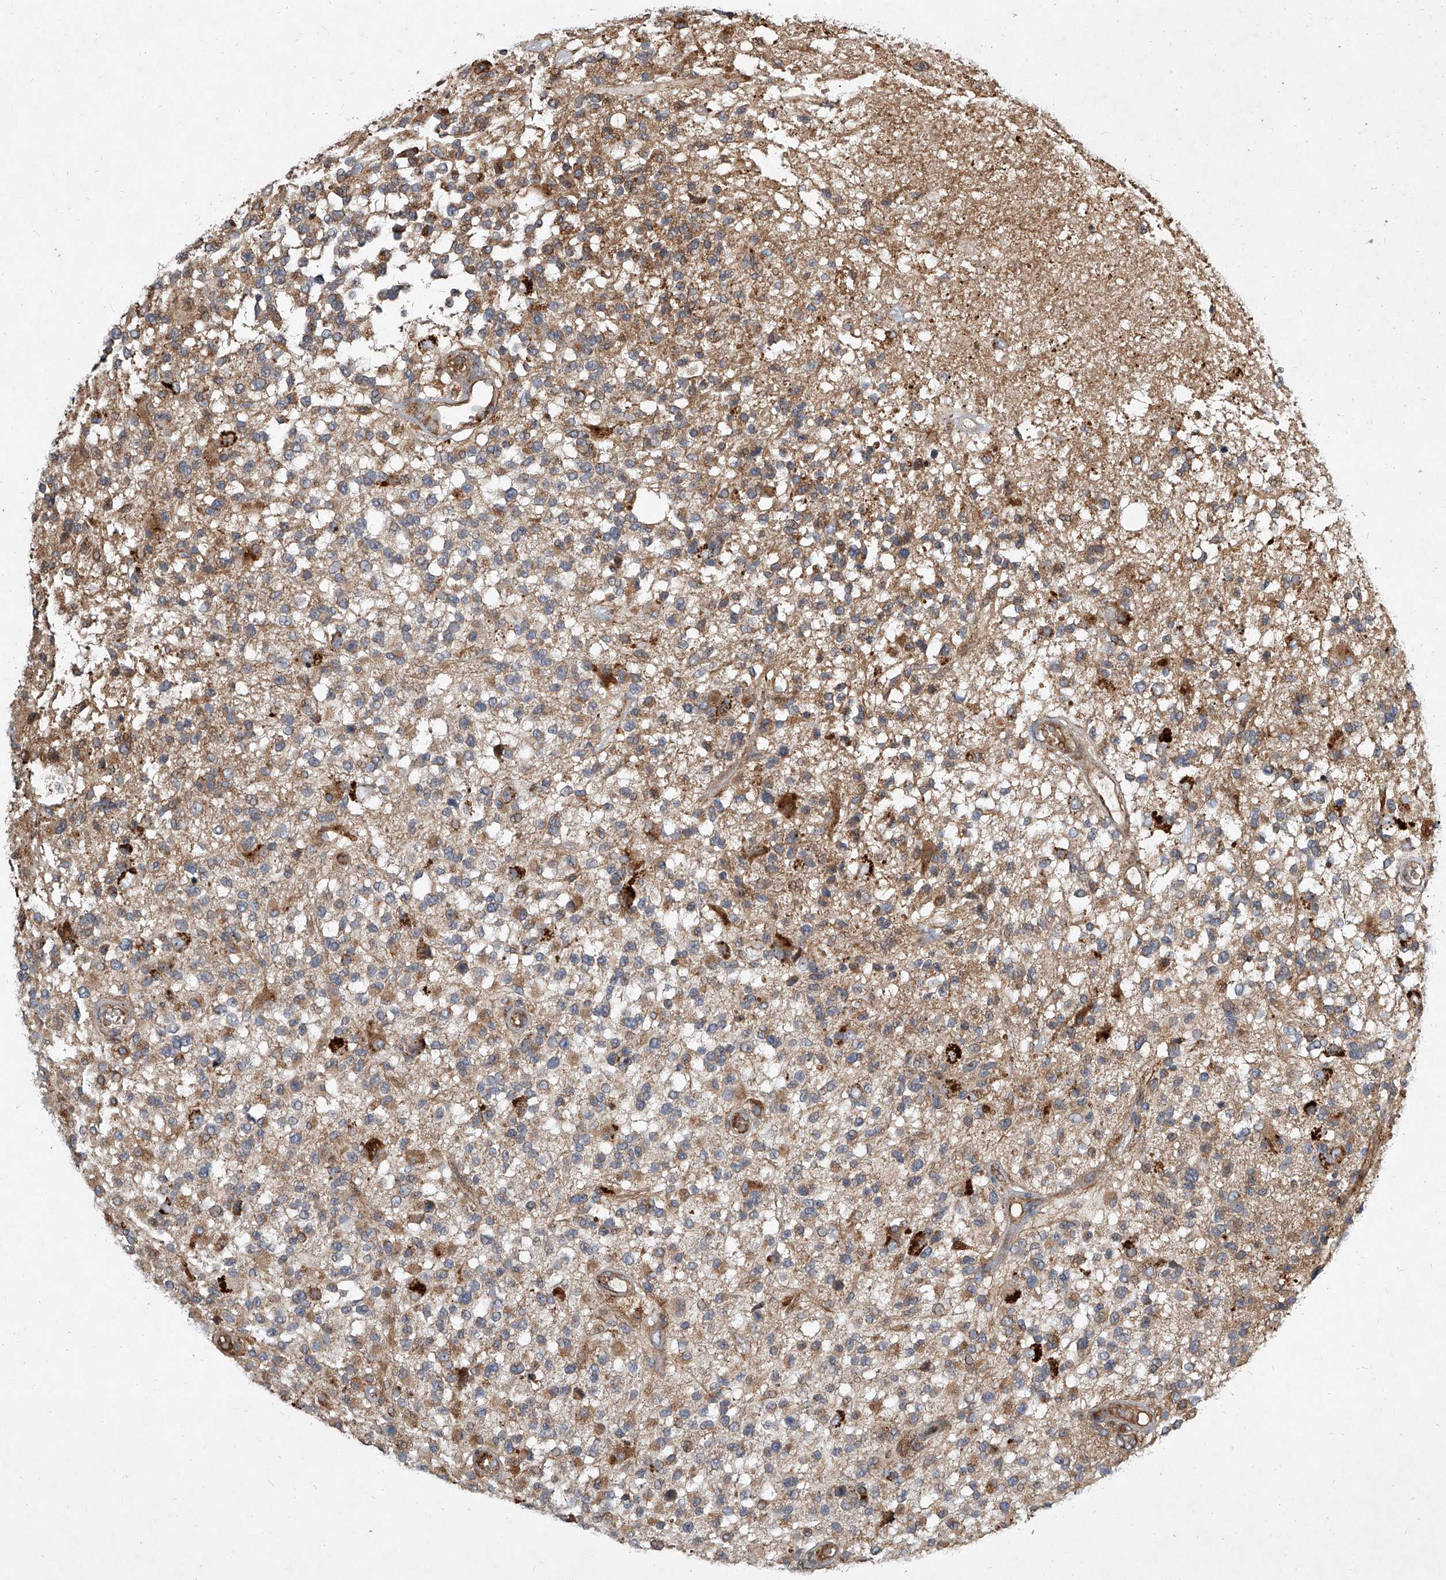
{"staining": {"intensity": "moderate", "quantity": ">75%", "location": "cytoplasmic/membranous"}, "tissue": "glioma", "cell_type": "Tumor cells", "image_type": "cancer", "snomed": [{"axis": "morphology", "description": "Glioma, malignant, High grade"}, {"axis": "morphology", "description": "Glioblastoma, NOS"}, {"axis": "topography", "description": "Brain"}], "caption": "The image shows staining of malignant glioma (high-grade), revealing moderate cytoplasmic/membranous protein expression (brown color) within tumor cells.", "gene": "EVA1C", "patient": {"sex": "male", "age": 60}}